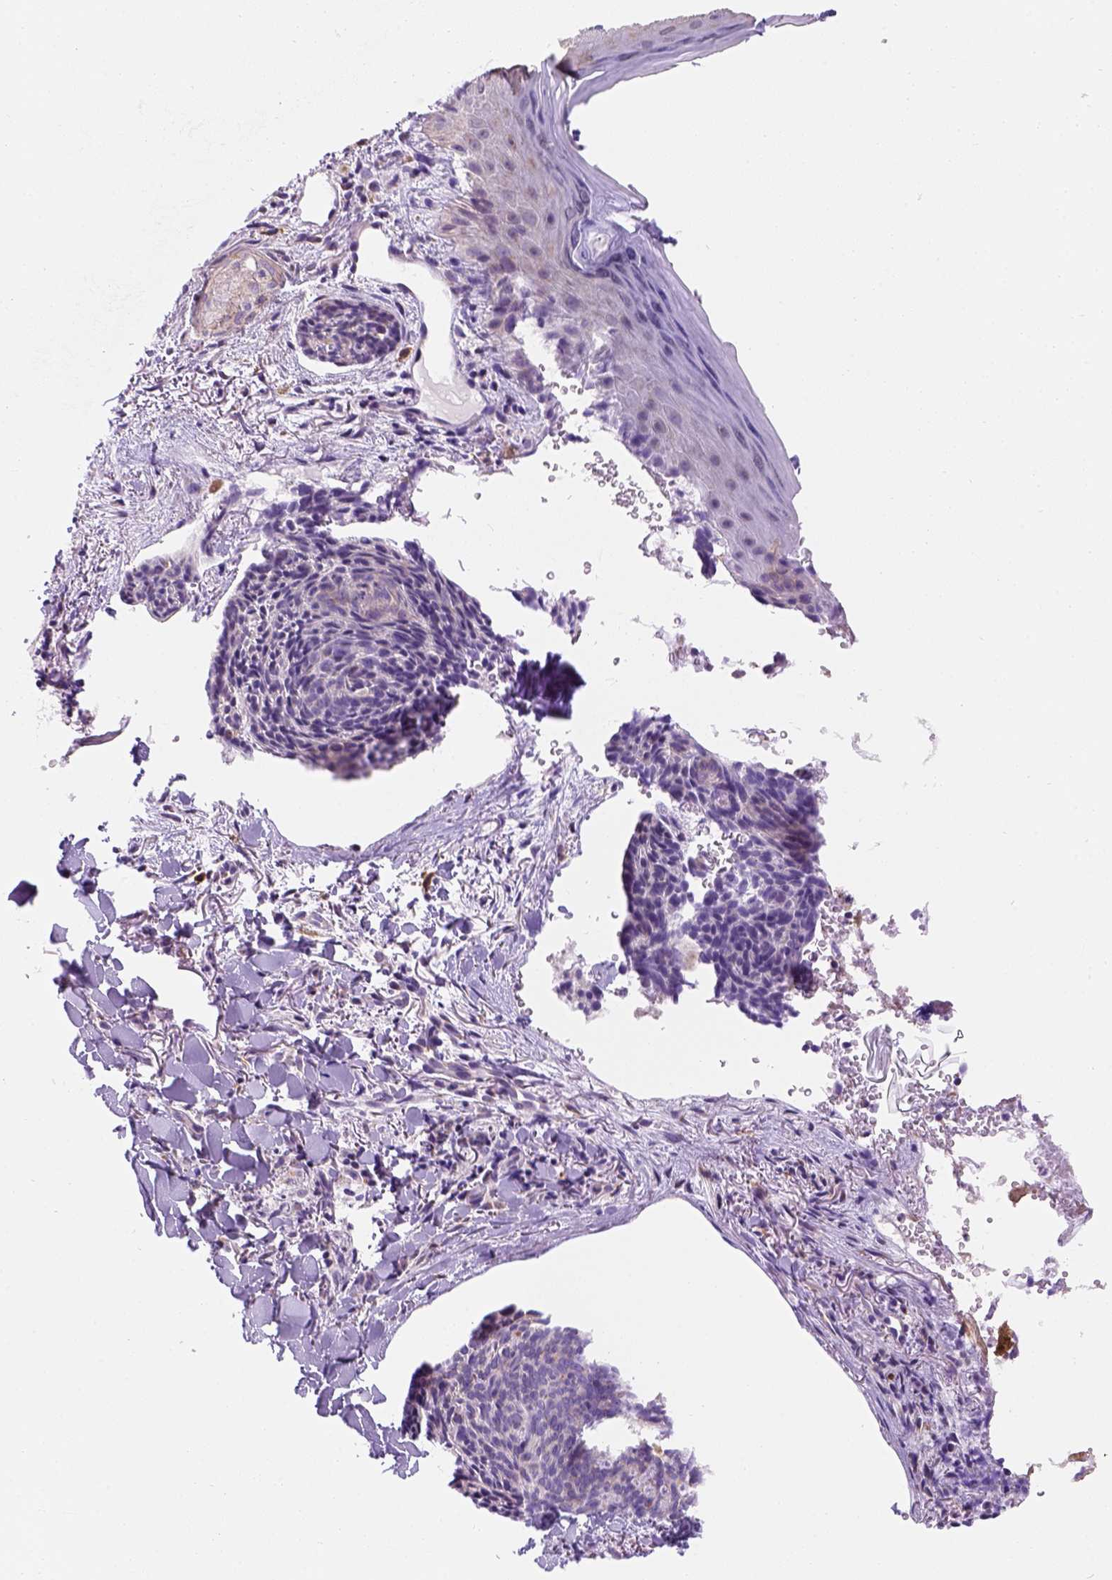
{"staining": {"intensity": "negative", "quantity": "none", "location": "none"}, "tissue": "skin cancer", "cell_type": "Tumor cells", "image_type": "cancer", "snomed": [{"axis": "morphology", "description": "Basal cell carcinoma"}, {"axis": "topography", "description": "Skin"}], "caption": "High power microscopy image of an immunohistochemistry image of skin cancer (basal cell carcinoma), revealing no significant positivity in tumor cells.", "gene": "PHF7", "patient": {"sex": "female", "age": 82}}